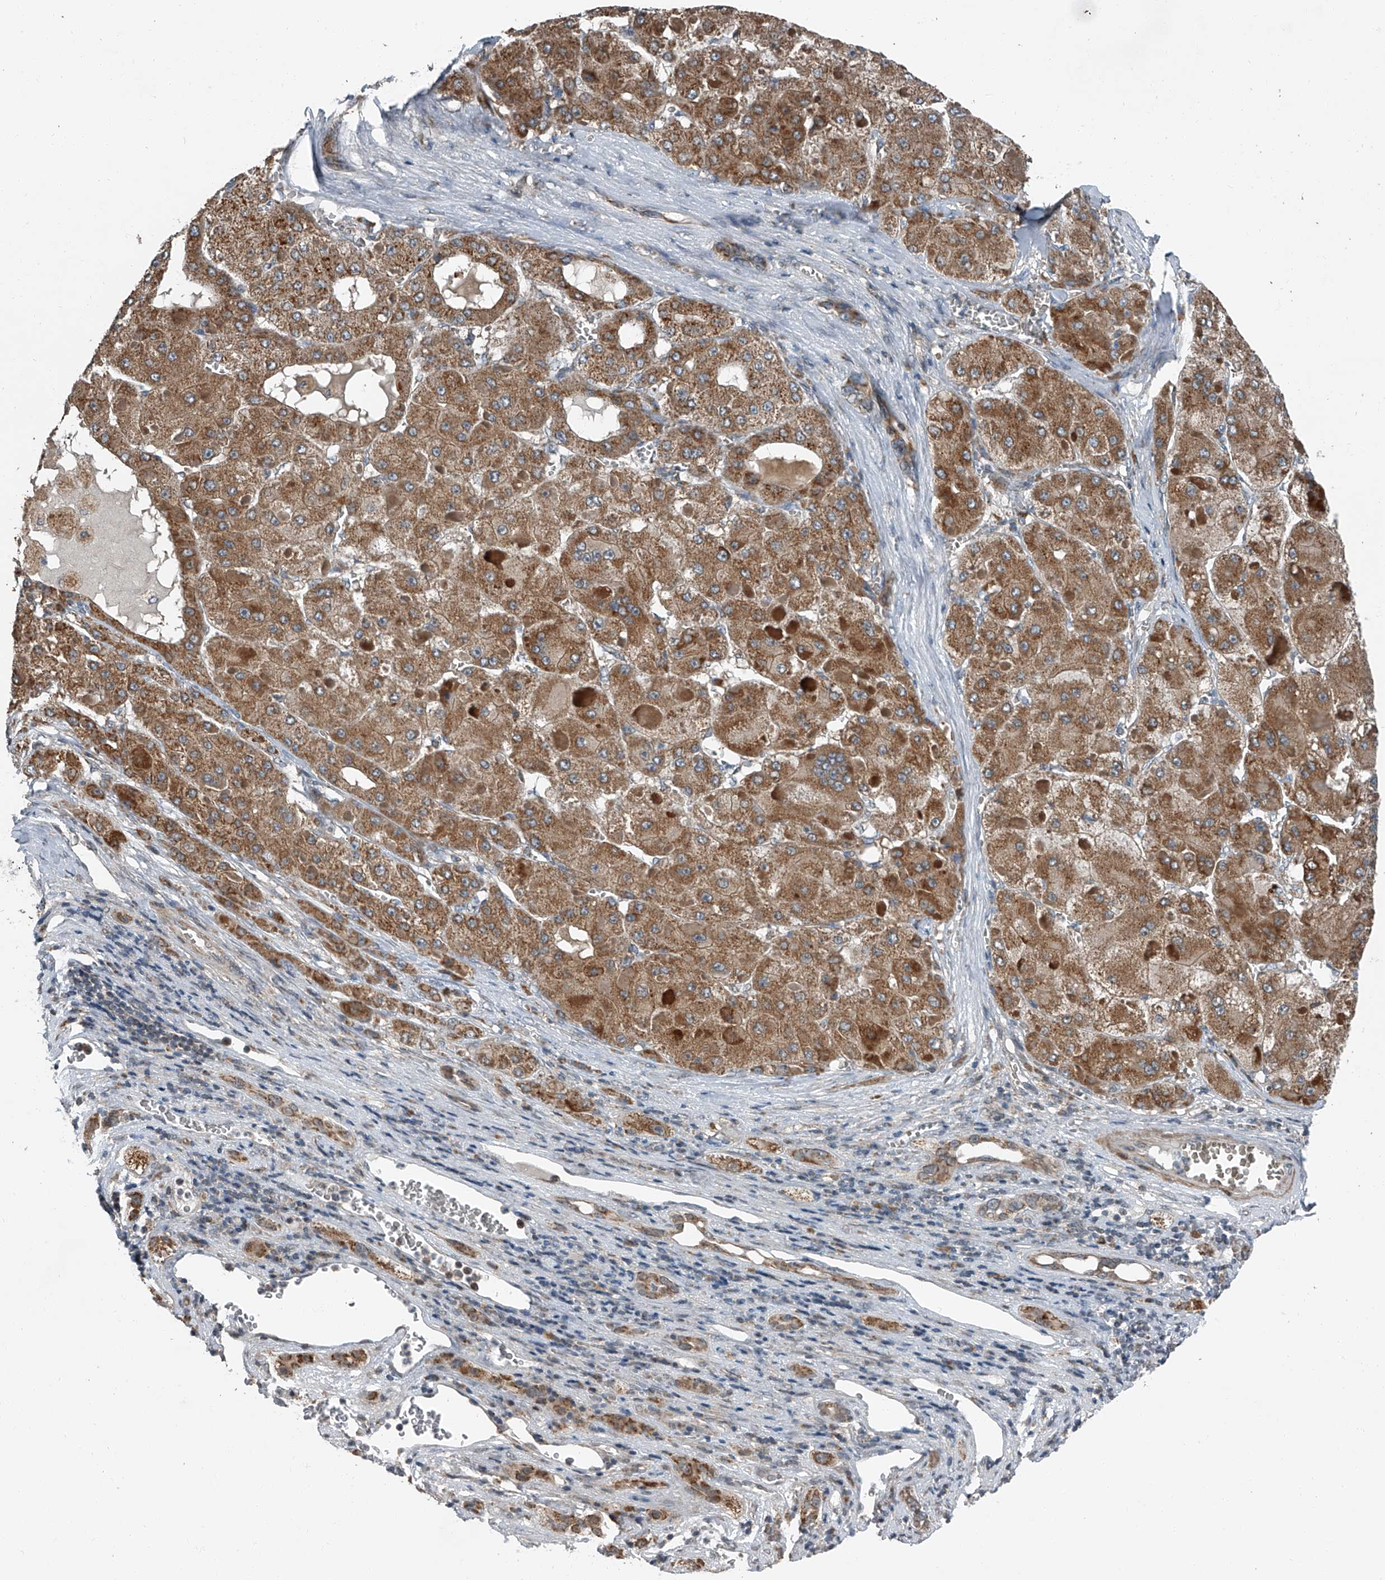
{"staining": {"intensity": "moderate", "quantity": ">75%", "location": "cytoplasmic/membranous"}, "tissue": "liver cancer", "cell_type": "Tumor cells", "image_type": "cancer", "snomed": [{"axis": "morphology", "description": "Carcinoma, Hepatocellular, NOS"}, {"axis": "topography", "description": "Liver"}], "caption": "Moderate cytoplasmic/membranous protein expression is present in about >75% of tumor cells in liver hepatocellular carcinoma. (DAB IHC, brown staining for protein, blue staining for nuclei).", "gene": "CHRNA7", "patient": {"sex": "female", "age": 73}}